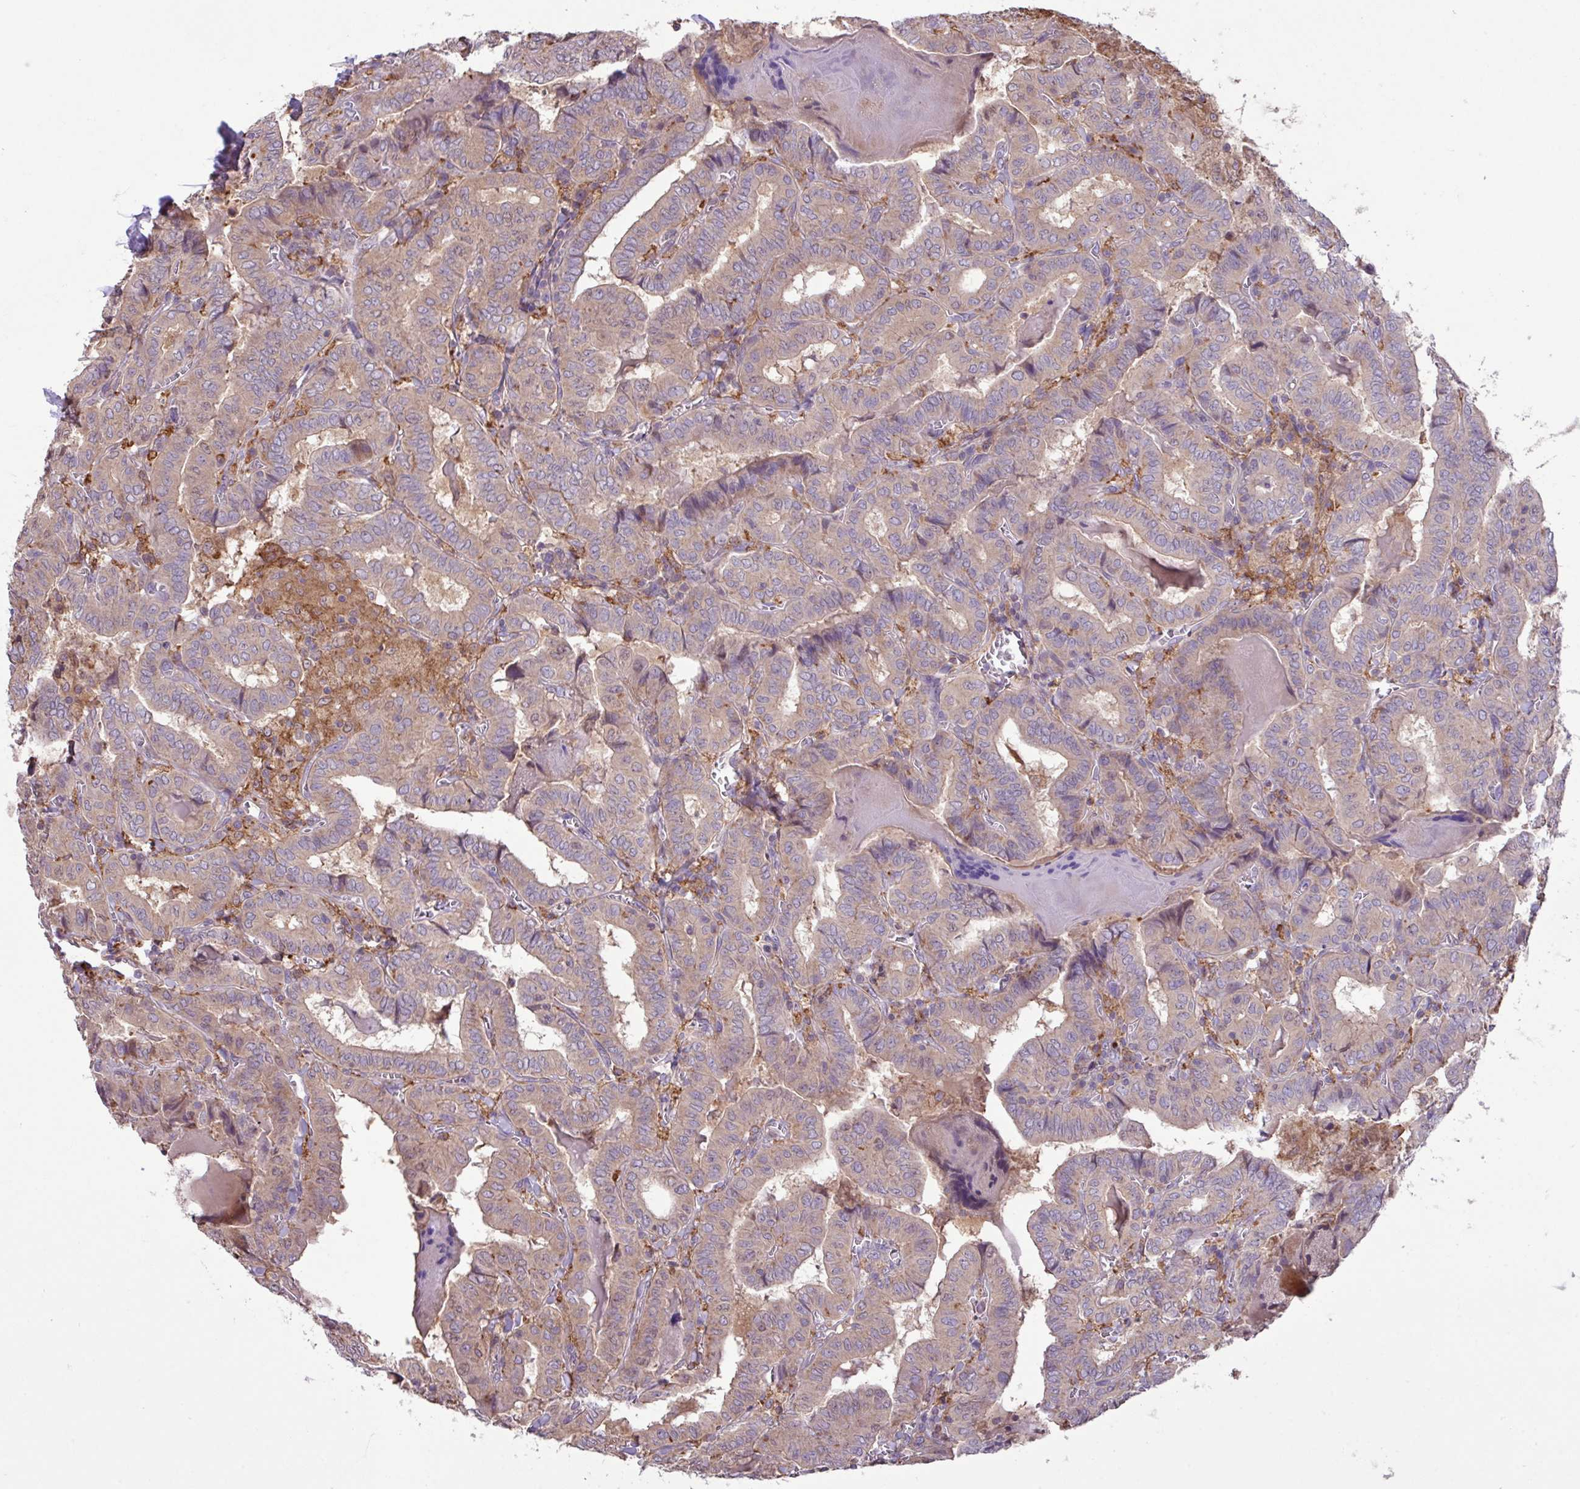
{"staining": {"intensity": "weak", "quantity": "25%-75%", "location": "cytoplasmic/membranous"}, "tissue": "thyroid cancer", "cell_type": "Tumor cells", "image_type": "cancer", "snomed": [{"axis": "morphology", "description": "Papillary adenocarcinoma, NOS"}, {"axis": "topography", "description": "Thyroid gland"}], "caption": "Immunohistochemistry photomicrograph of papillary adenocarcinoma (thyroid) stained for a protein (brown), which shows low levels of weak cytoplasmic/membranous expression in about 25%-75% of tumor cells.", "gene": "ARHGEF25", "patient": {"sex": "female", "age": 72}}